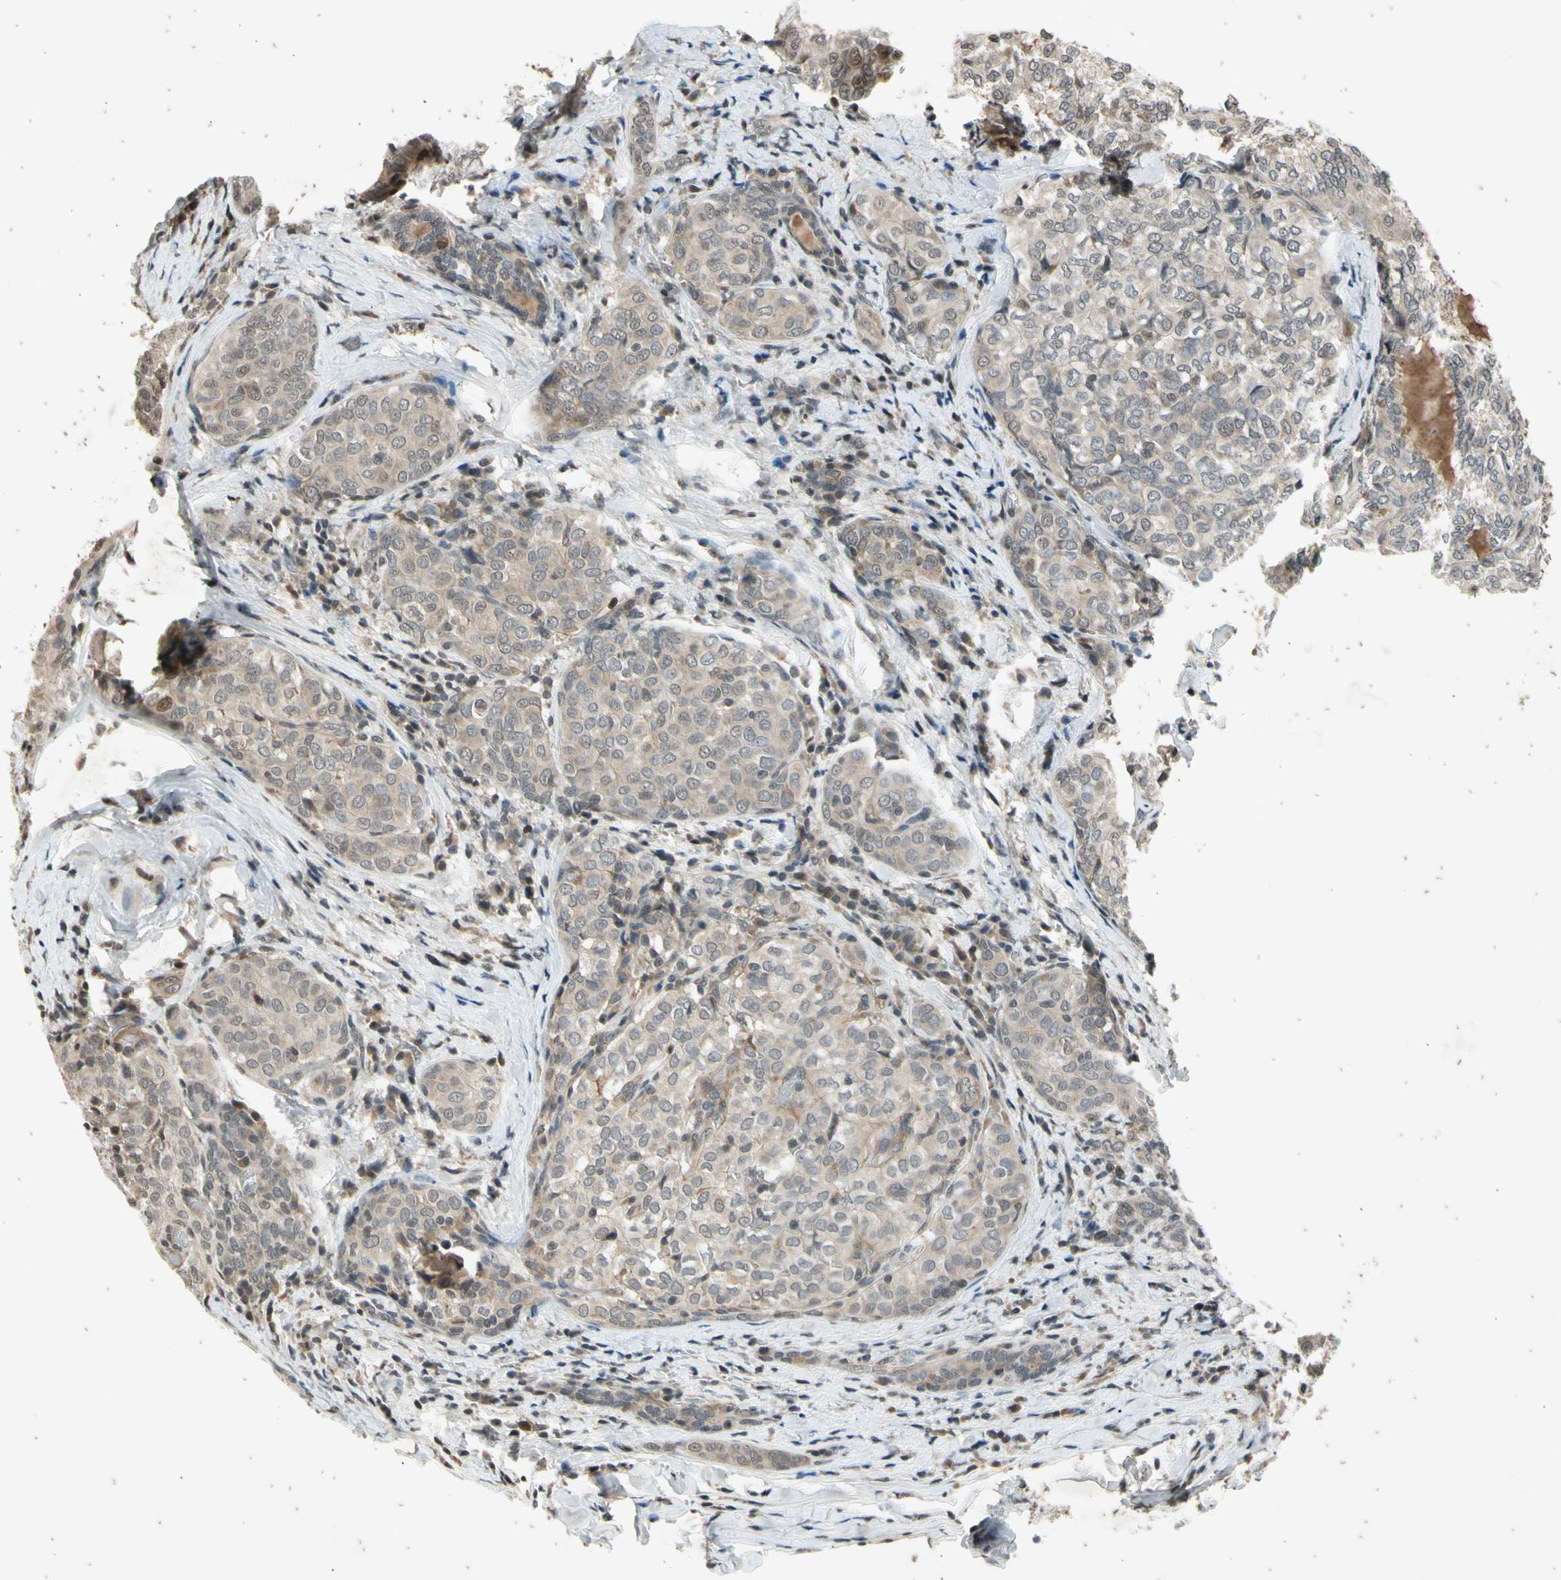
{"staining": {"intensity": "weak", "quantity": ">75%", "location": "cytoplasmic/membranous"}, "tissue": "thyroid cancer", "cell_type": "Tumor cells", "image_type": "cancer", "snomed": [{"axis": "morphology", "description": "Normal tissue, NOS"}, {"axis": "morphology", "description": "Papillary adenocarcinoma, NOS"}, {"axis": "topography", "description": "Thyroid gland"}], "caption": "This is a photomicrograph of immunohistochemistry (IHC) staining of papillary adenocarcinoma (thyroid), which shows weak positivity in the cytoplasmic/membranous of tumor cells.", "gene": "EFNB2", "patient": {"sex": "female", "age": 30}}